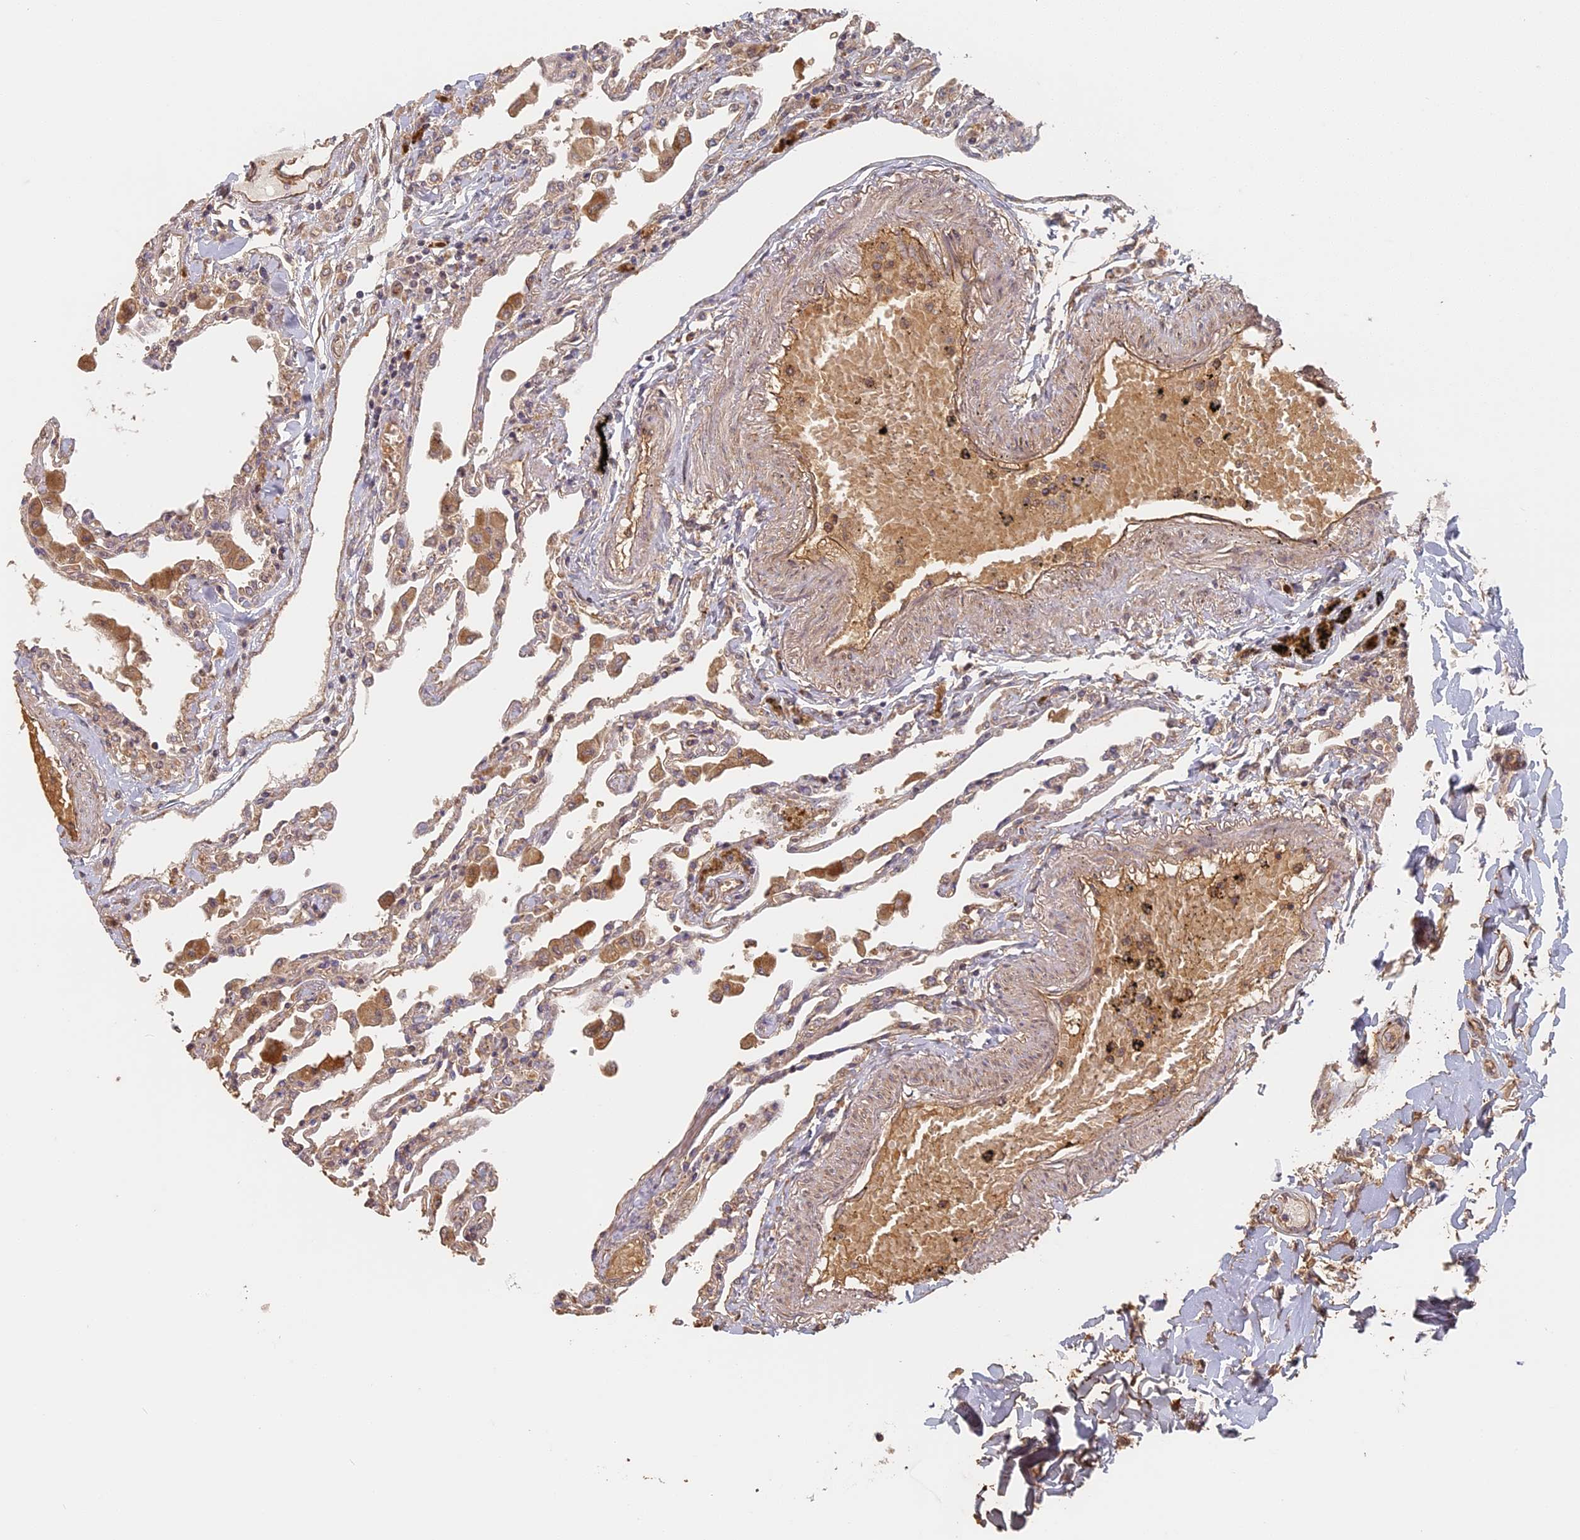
{"staining": {"intensity": "weak", "quantity": "25%-75%", "location": "cytoplasmic/membranous"}, "tissue": "lung", "cell_type": "Alveolar cells", "image_type": "normal", "snomed": [{"axis": "morphology", "description": "Normal tissue, NOS"}, {"axis": "topography", "description": "Bronchus"}, {"axis": "topography", "description": "Lung"}], "caption": "IHC micrograph of normal lung: human lung stained using immunohistochemistry (IHC) shows low levels of weak protein expression localized specifically in the cytoplasmic/membranous of alveolar cells, appearing as a cytoplasmic/membranous brown color.", "gene": "STX16", "patient": {"sex": "female", "age": 49}}